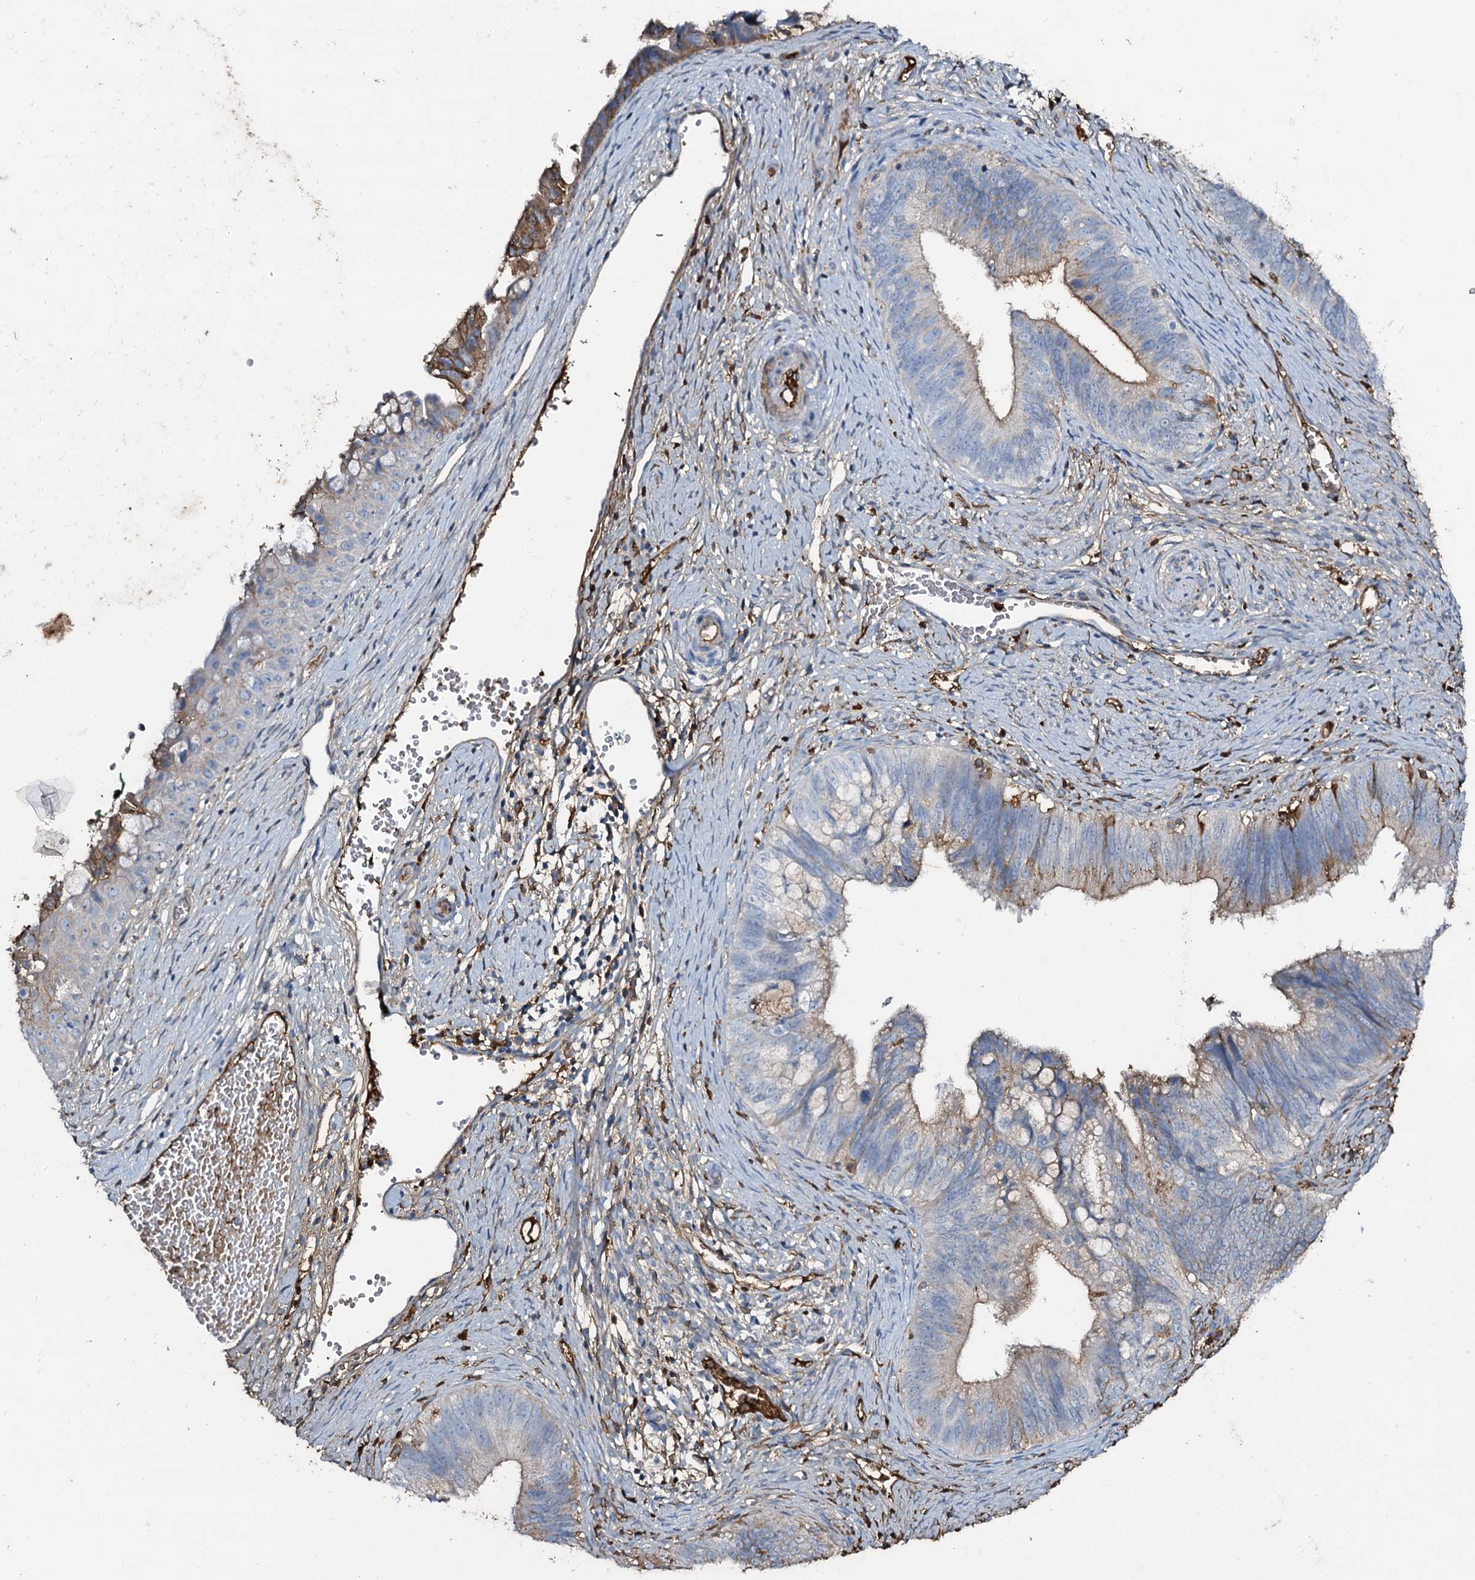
{"staining": {"intensity": "moderate", "quantity": "25%-75%", "location": "cytoplasmic/membranous"}, "tissue": "cervical cancer", "cell_type": "Tumor cells", "image_type": "cancer", "snomed": [{"axis": "morphology", "description": "Adenocarcinoma, NOS"}, {"axis": "topography", "description": "Cervix"}], "caption": "Immunohistochemical staining of human cervical adenocarcinoma reveals moderate cytoplasmic/membranous protein expression in about 25%-75% of tumor cells. (IHC, brightfield microscopy, high magnification).", "gene": "EDN1", "patient": {"sex": "female", "age": 42}}